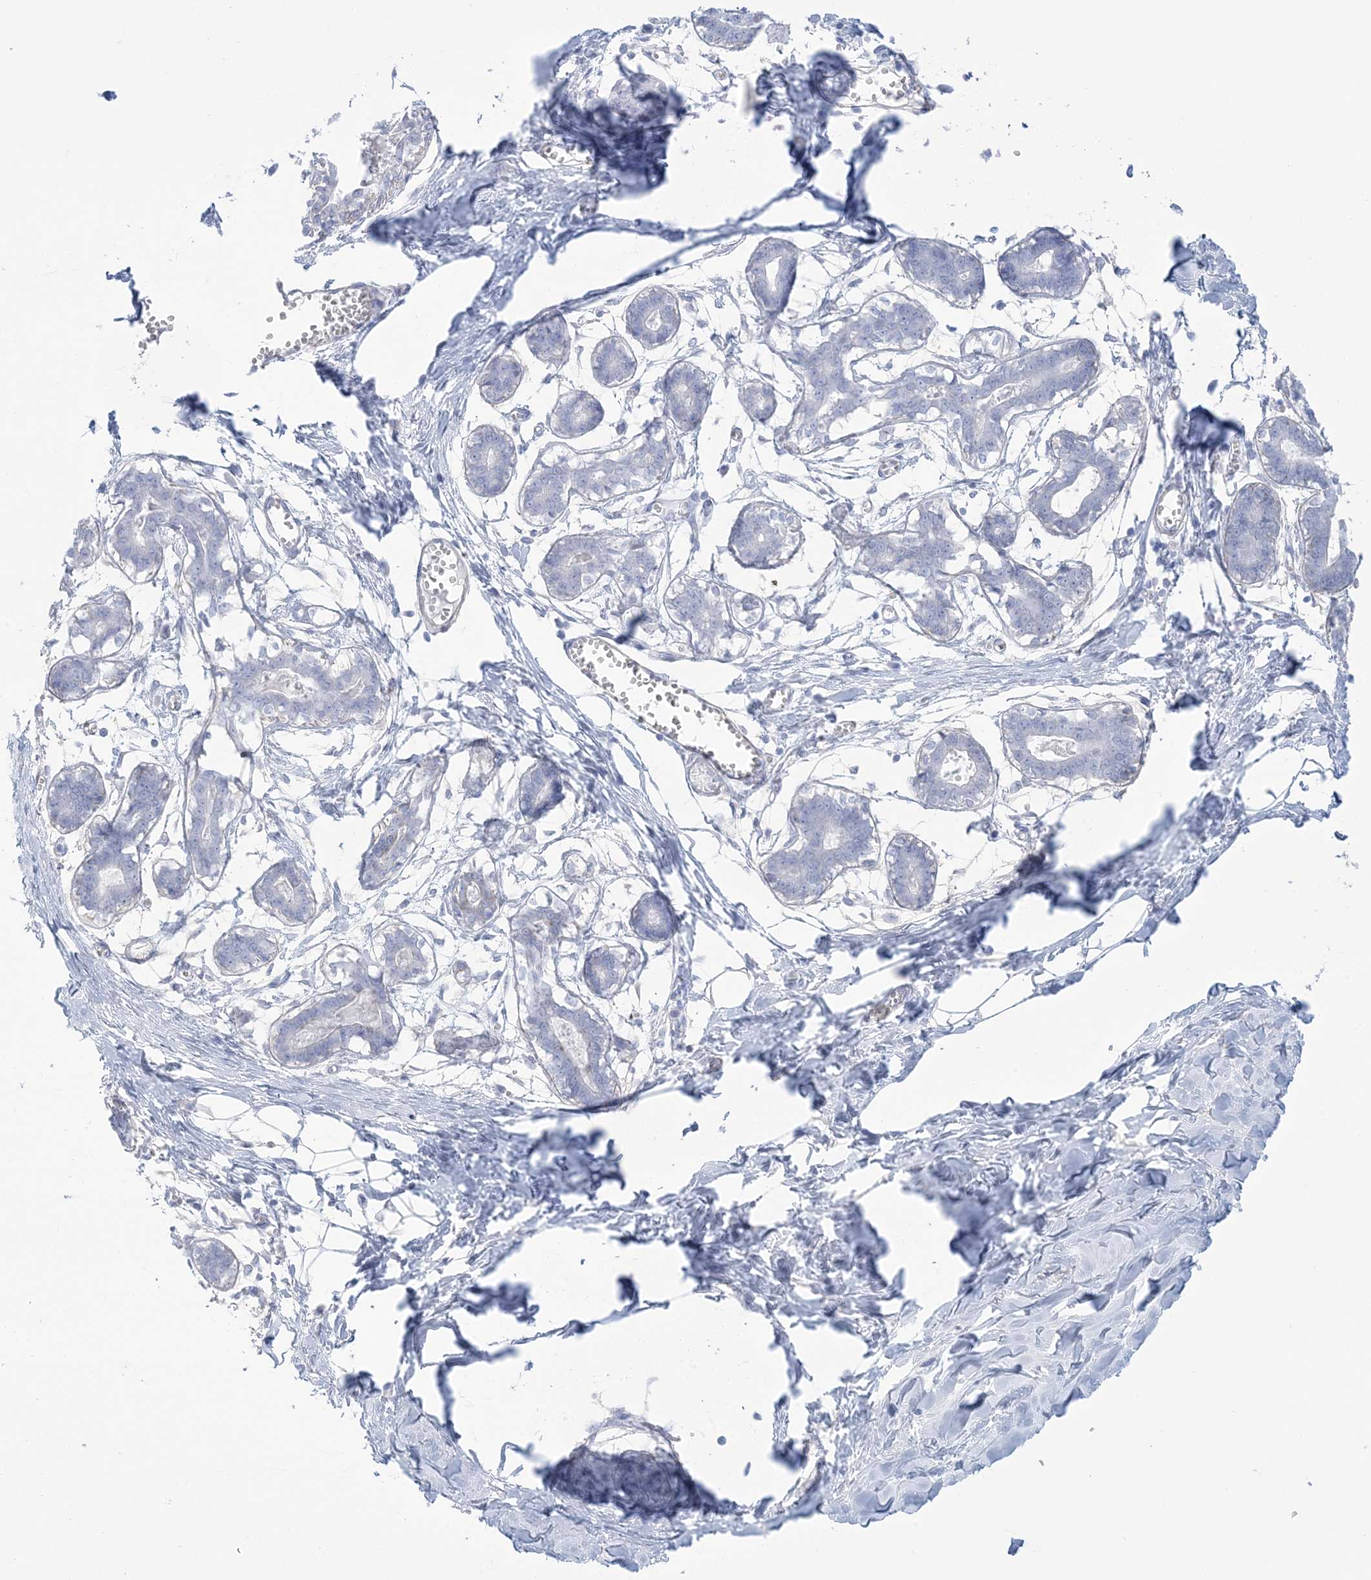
{"staining": {"intensity": "negative", "quantity": "none", "location": "none"}, "tissue": "breast", "cell_type": "Adipocytes", "image_type": "normal", "snomed": [{"axis": "morphology", "description": "Normal tissue, NOS"}, {"axis": "topography", "description": "Breast"}], "caption": "Breast stained for a protein using IHC displays no positivity adipocytes.", "gene": "AGXT", "patient": {"sex": "female", "age": 27}}